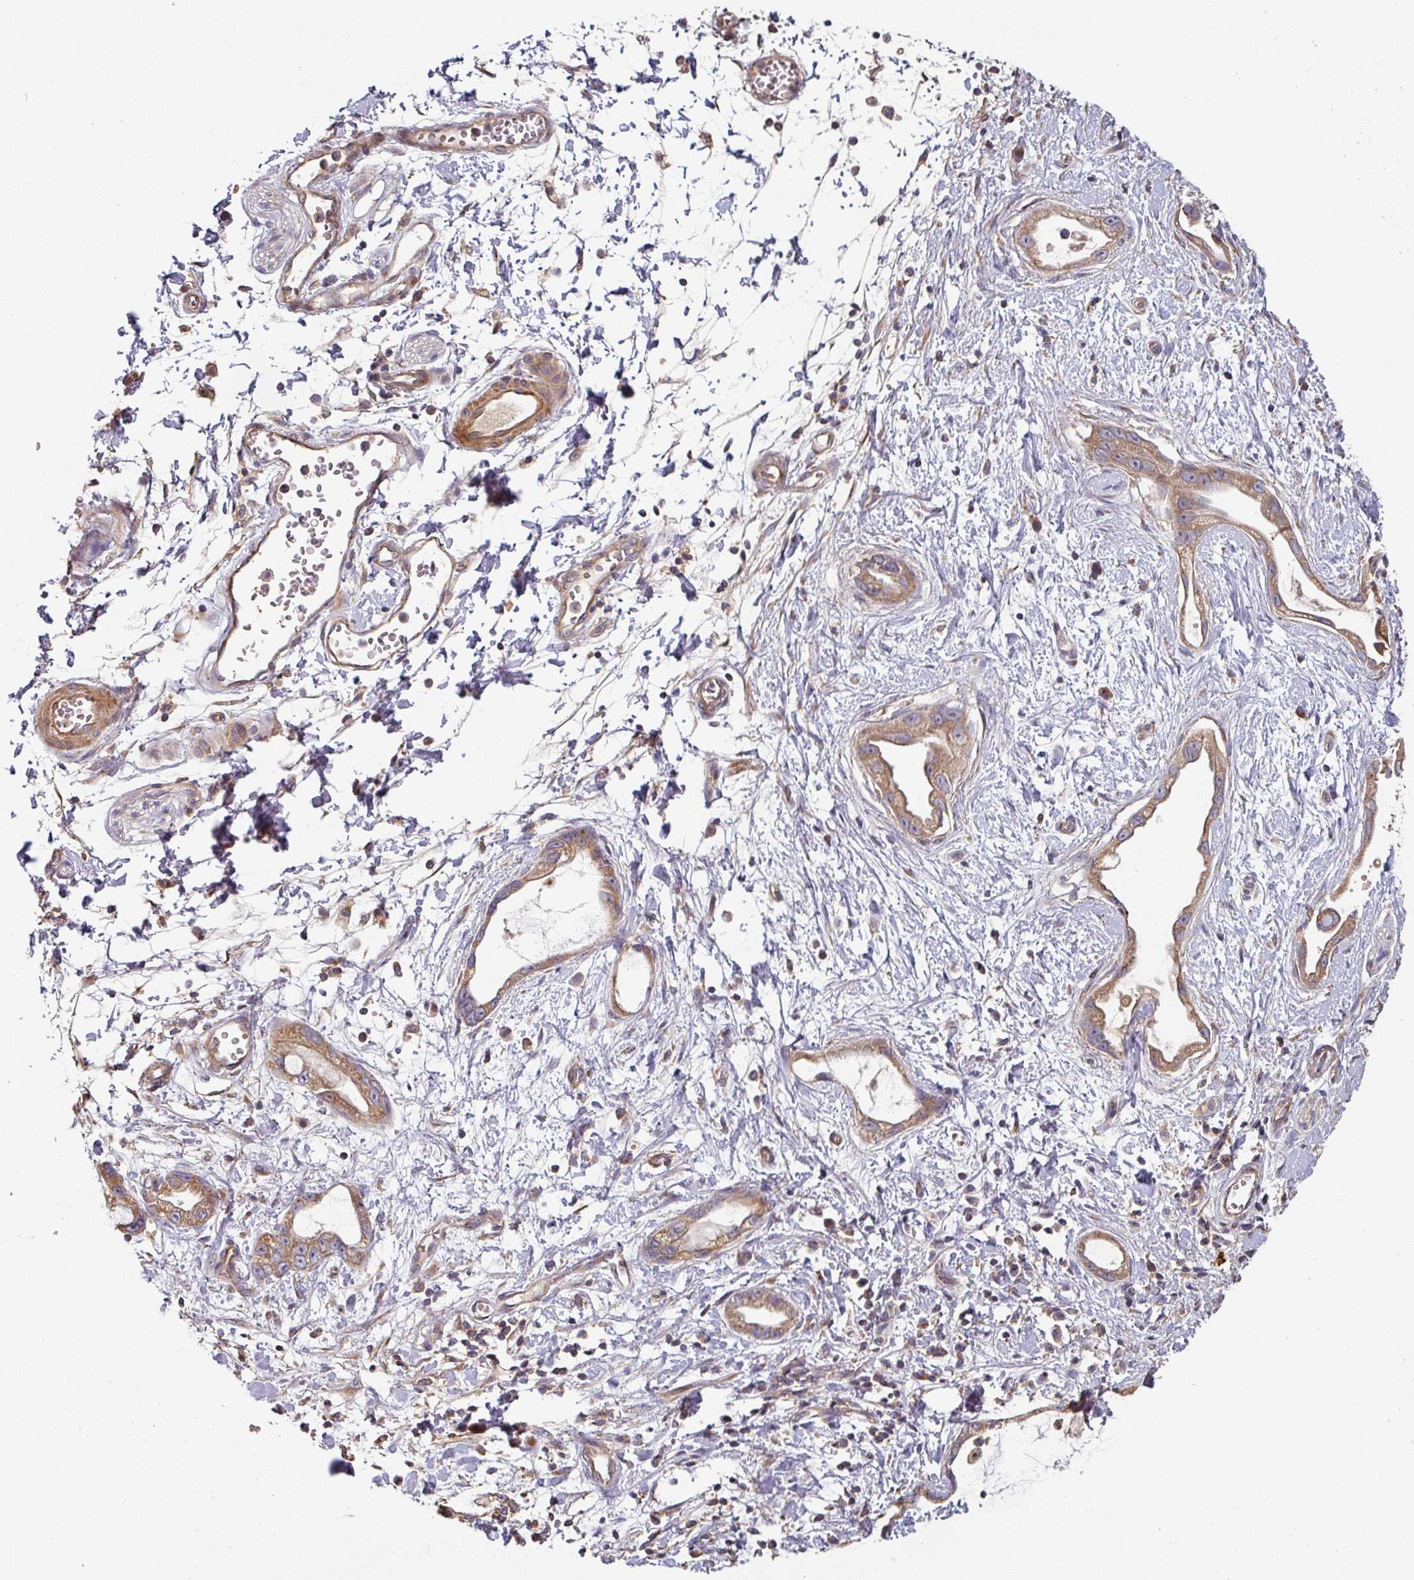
{"staining": {"intensity": "moderate", "quantity": ">75%", "location": "cytoplasmic/membranous"}, "tissue": "stomach cancer", "cell_type": "Tumor cells", "image_type": "cancer", "snomed": [{"axis": "morphology", "description": "Adenocarcinoma, NOS"}, {"axis": "topography", "description": "Stomach"}], "caption": "A brown stain shows moderate cytoplasmic/membranous positivity of a protein in human stomach cancer tumor cells.", "gene": "SIK1", "patient": {"sex": "male", "age": 55}}